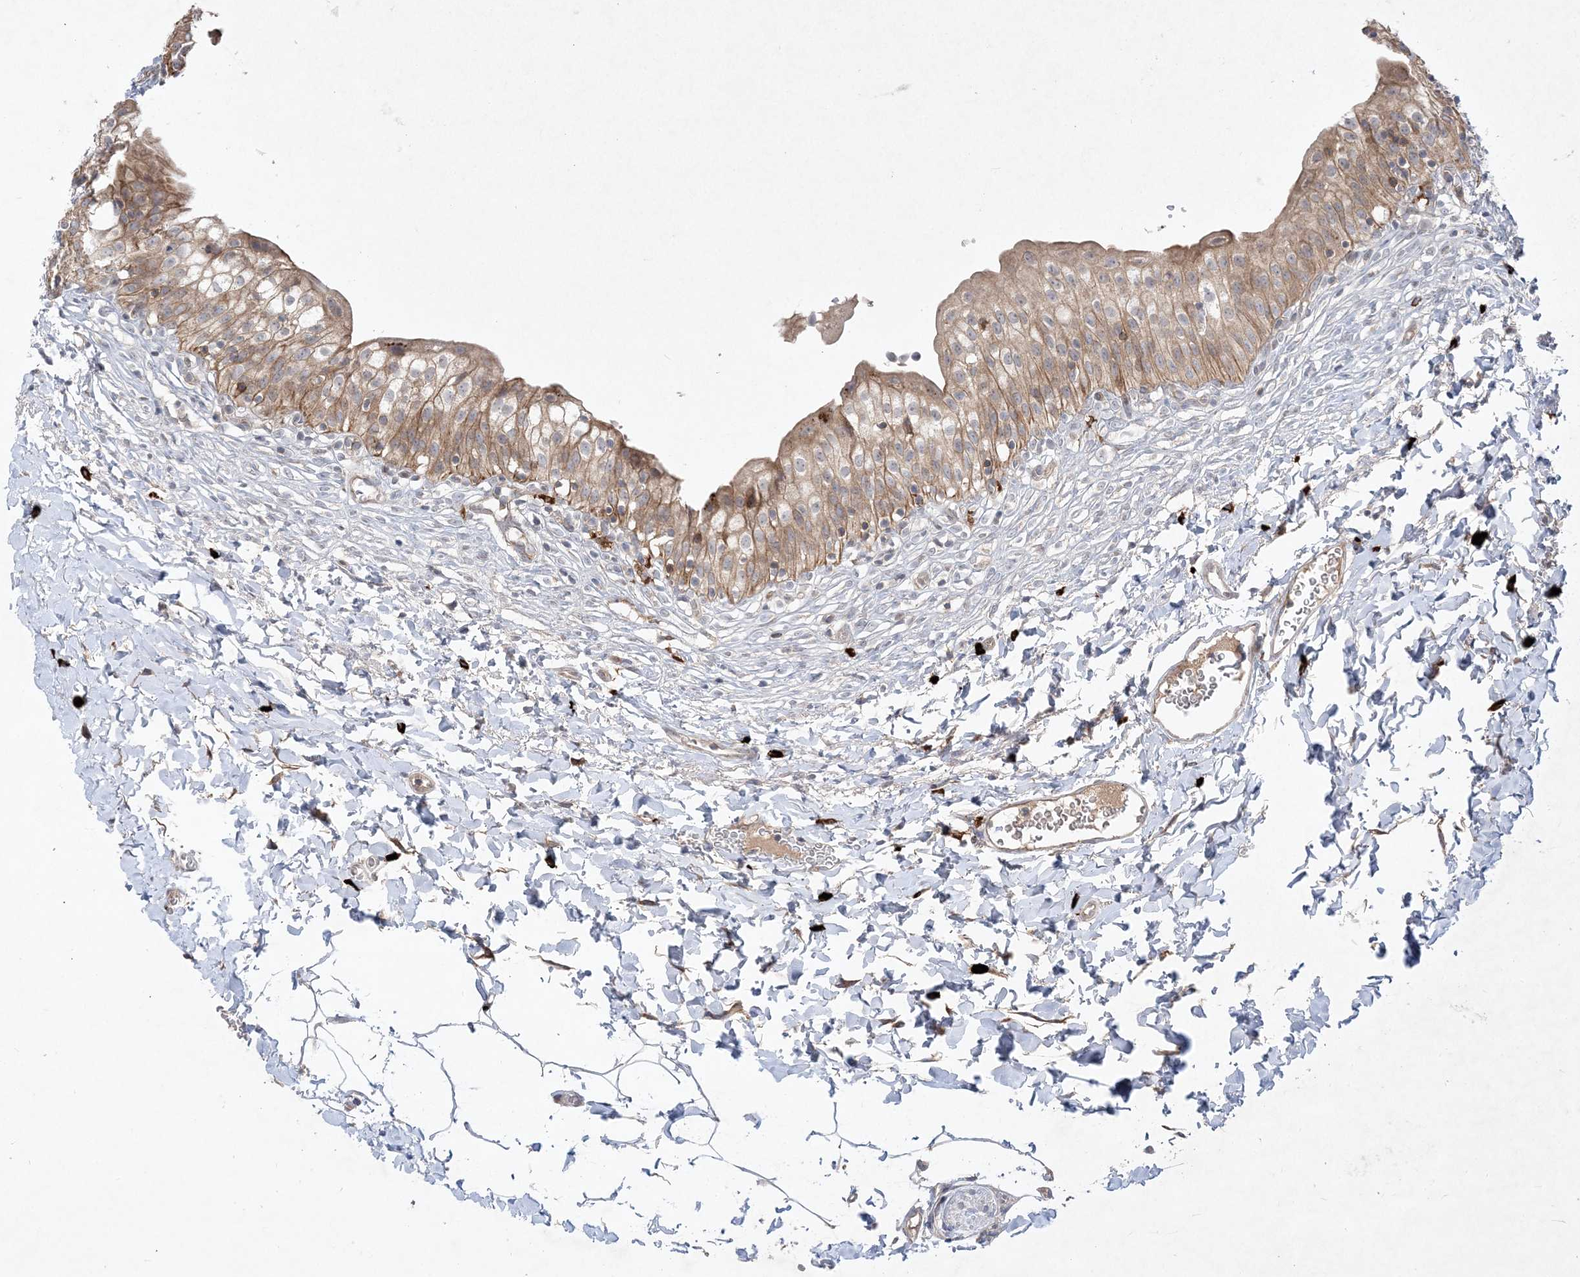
{"staining": {"intensity": "moderate", "quantity": ">75%", "location": "cytoplasmic/membranous"}, "tissue": "urinary bladder", "cell_type": "Urothelial cells", "image_type": "normal", "snomed": [{"axis": "morphology", "description": "Normal tissue, NOS"}, {"axis": "topography", "description": "Urinary bladder"}], "caption": "DAB immunohistochemical staining of unremarkable human urinary bladder exhibits moderate cytoplasmic/membranous protein positivity in approximately >75% of urothelial cells.", "gene": "CLNK", "patient": {"sex": "male", "age": 55}}